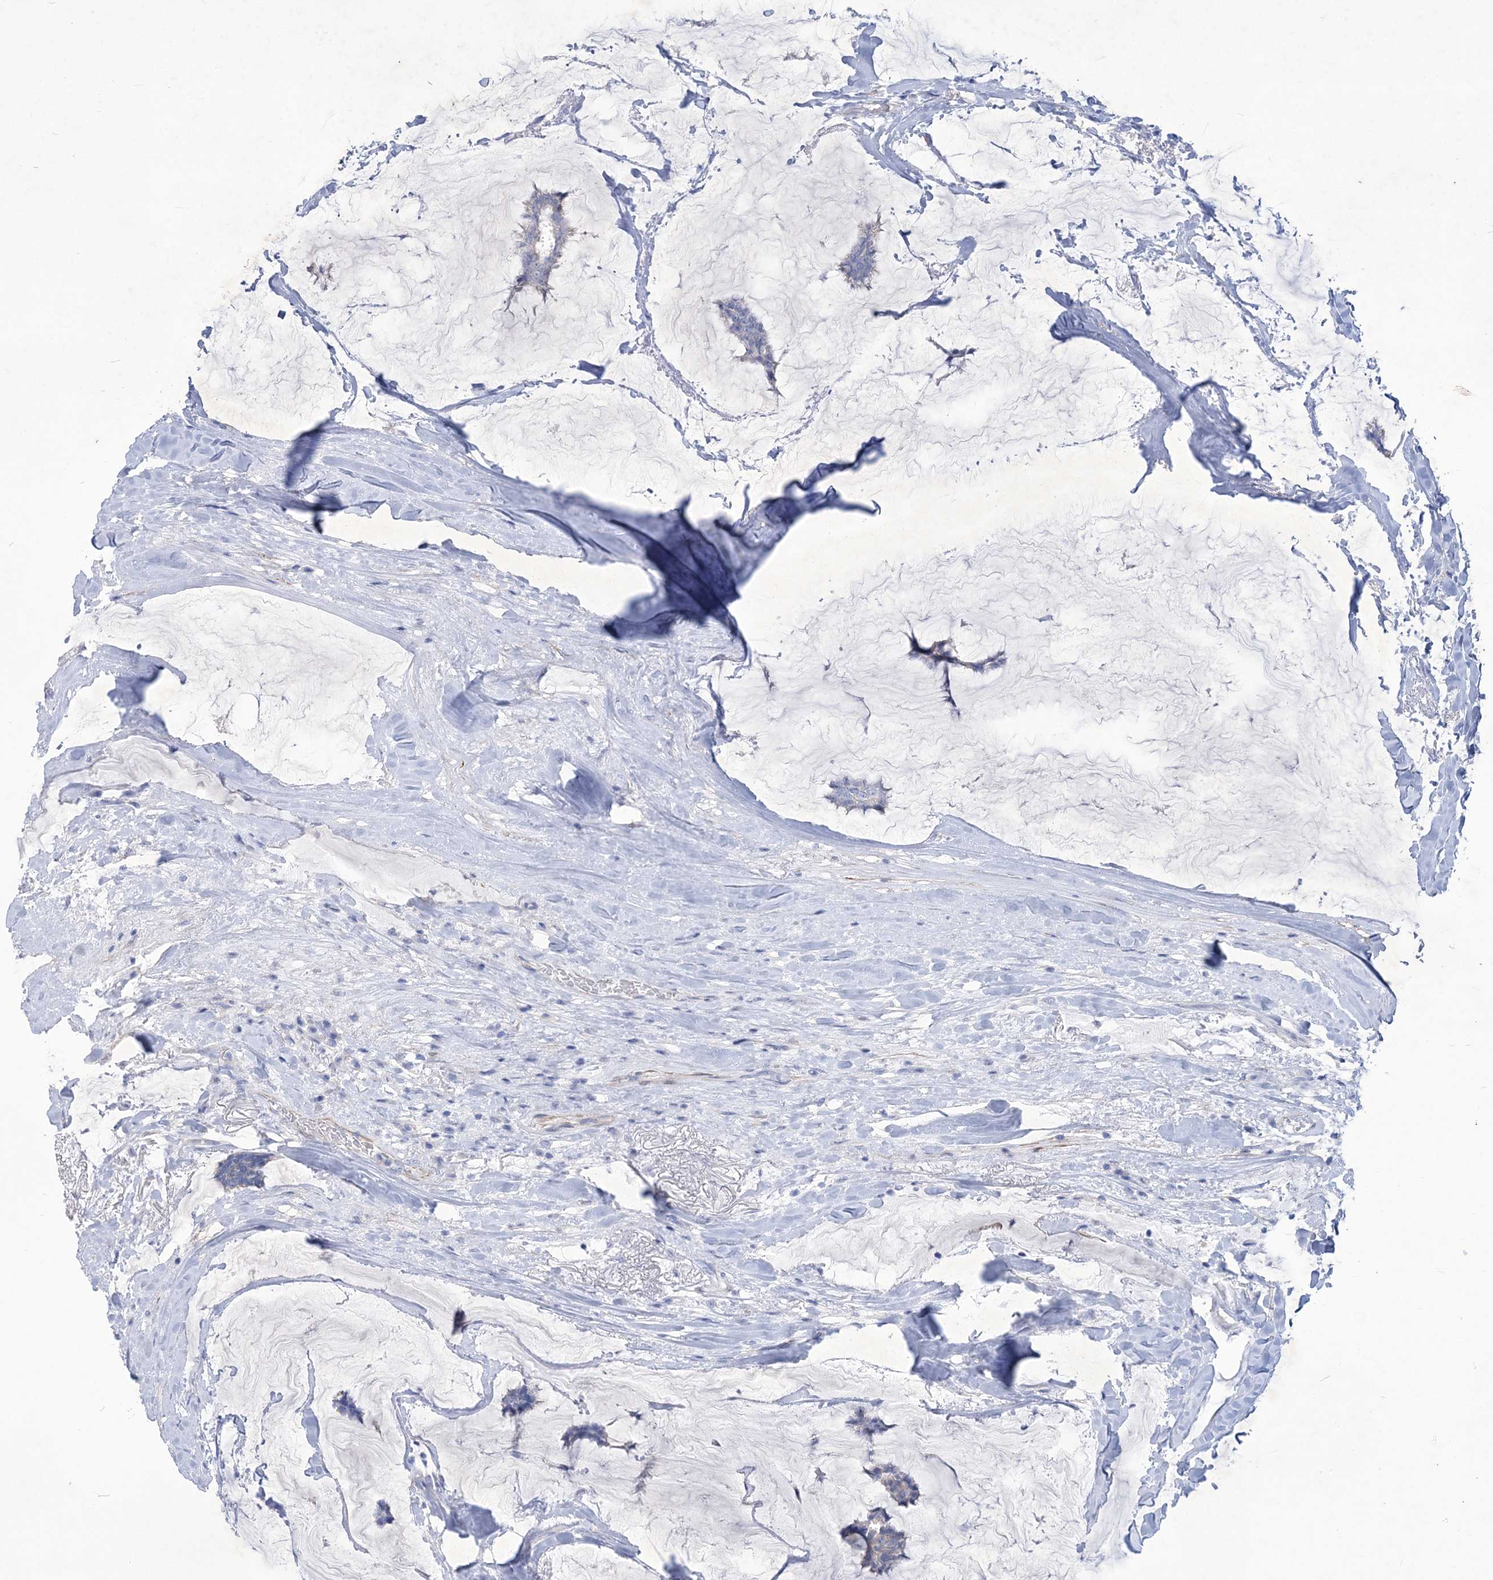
{"staining": {"intensity": "negative", "quantity": "none", "location": "none"}, "tissue": "breast cancer", "cell_type": "Tumor cells", "image_type": "cancer", "snomed": [{"axis": "morphology", "description": "Duct carcinoma"}, {"axis": "topography", "description": "Breast"}], "caption": "A high-resolution histopathology image shows immunohistochemistry staining of breast cancer, which displays no significant expression in tumor cells.", "gene": "WDR74", "patient": {"sex": "female", "age": 93}}